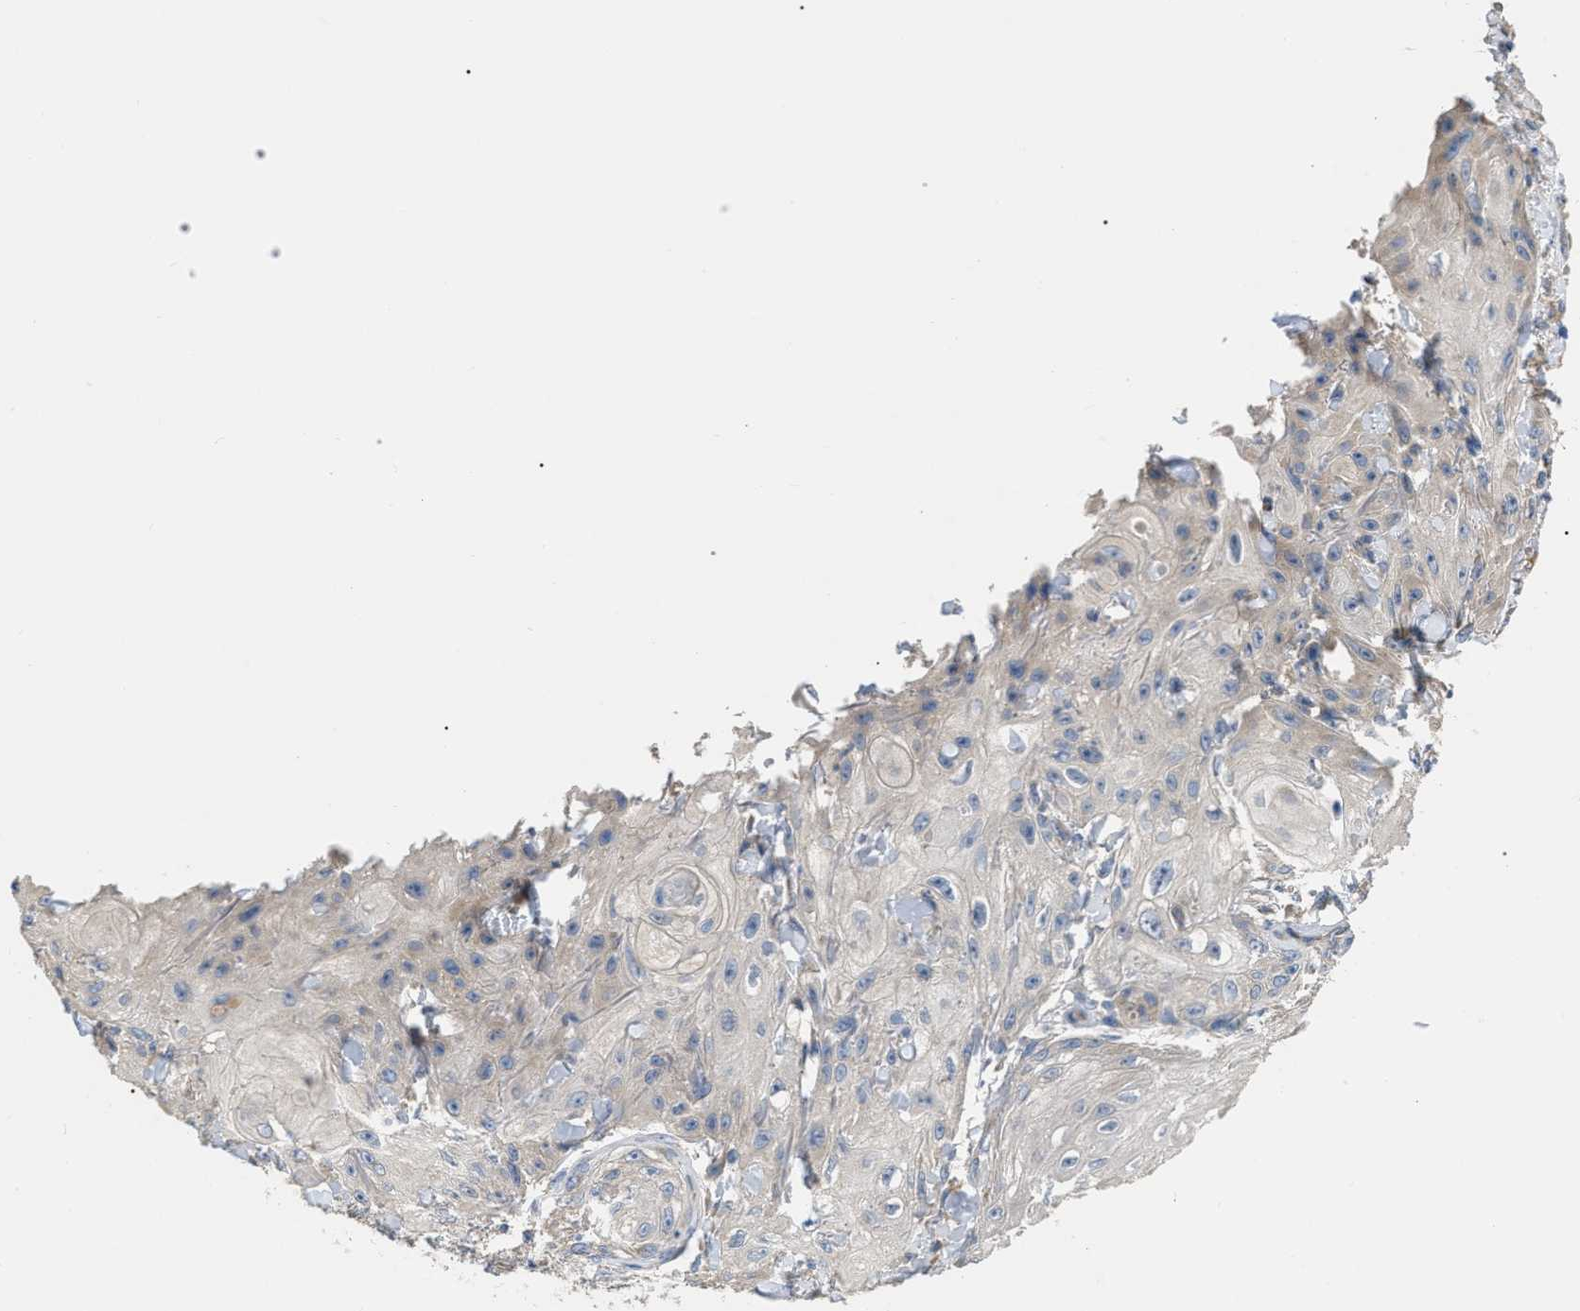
{"staining": {"intensity": "negative", "quantity": "none", "location": "none"}, "tissue": "skin cancer", "cell_type": "Tumor cells", "image_type": "cancer", "snomed": [{"axis": "morphology", "description": "Squamous cell carcinoma, NOS"}, {"axis": "topography", "description": "Skin"}], "caption": "Tumor cells are negative for brown protein staining in skin cancer.", "gene": "DHX58", "patient": {"sex": "male", "age": 74}}